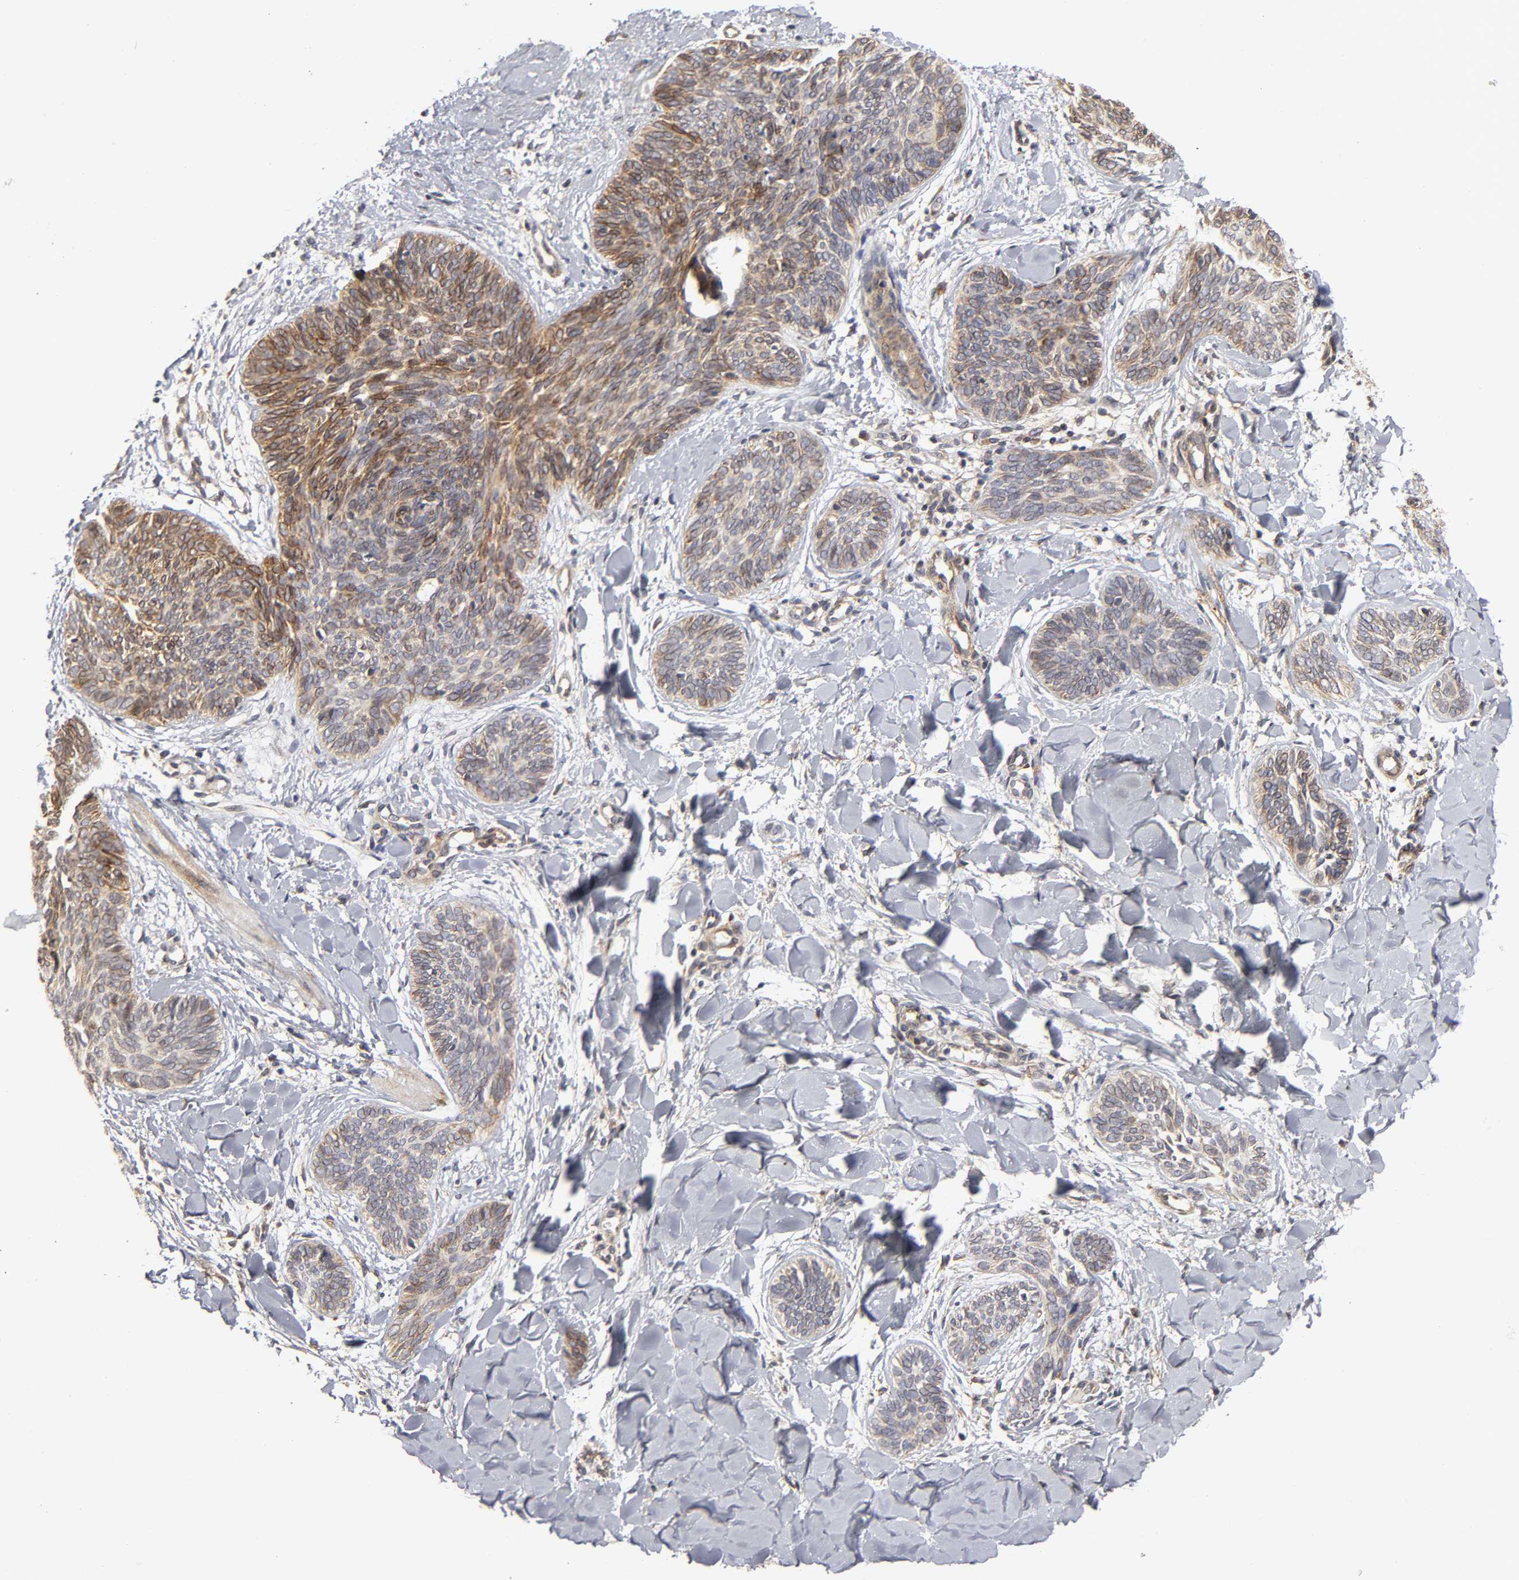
{"staining": {"intensity": "moderate", "quantity": ">75%", "location": "cytoplasmic/membranous"}, "tissue": "skin cancer", "cell_type": "Tumor cells", "image_type": "cancer", "snomed": [{"axis": "morphology", "description": "Basal cell carcinoma"}, {"axis": "topography", "description": "Skin"}], "caption": "Immunohistochemical staining of human basal cell carcinoma (skin) displays medium levels of moderate cytoplasmic/membranous expression in about >75% of tumor cells.", "gene": "POR", "patient": {"sex": "female", "age": 81}}